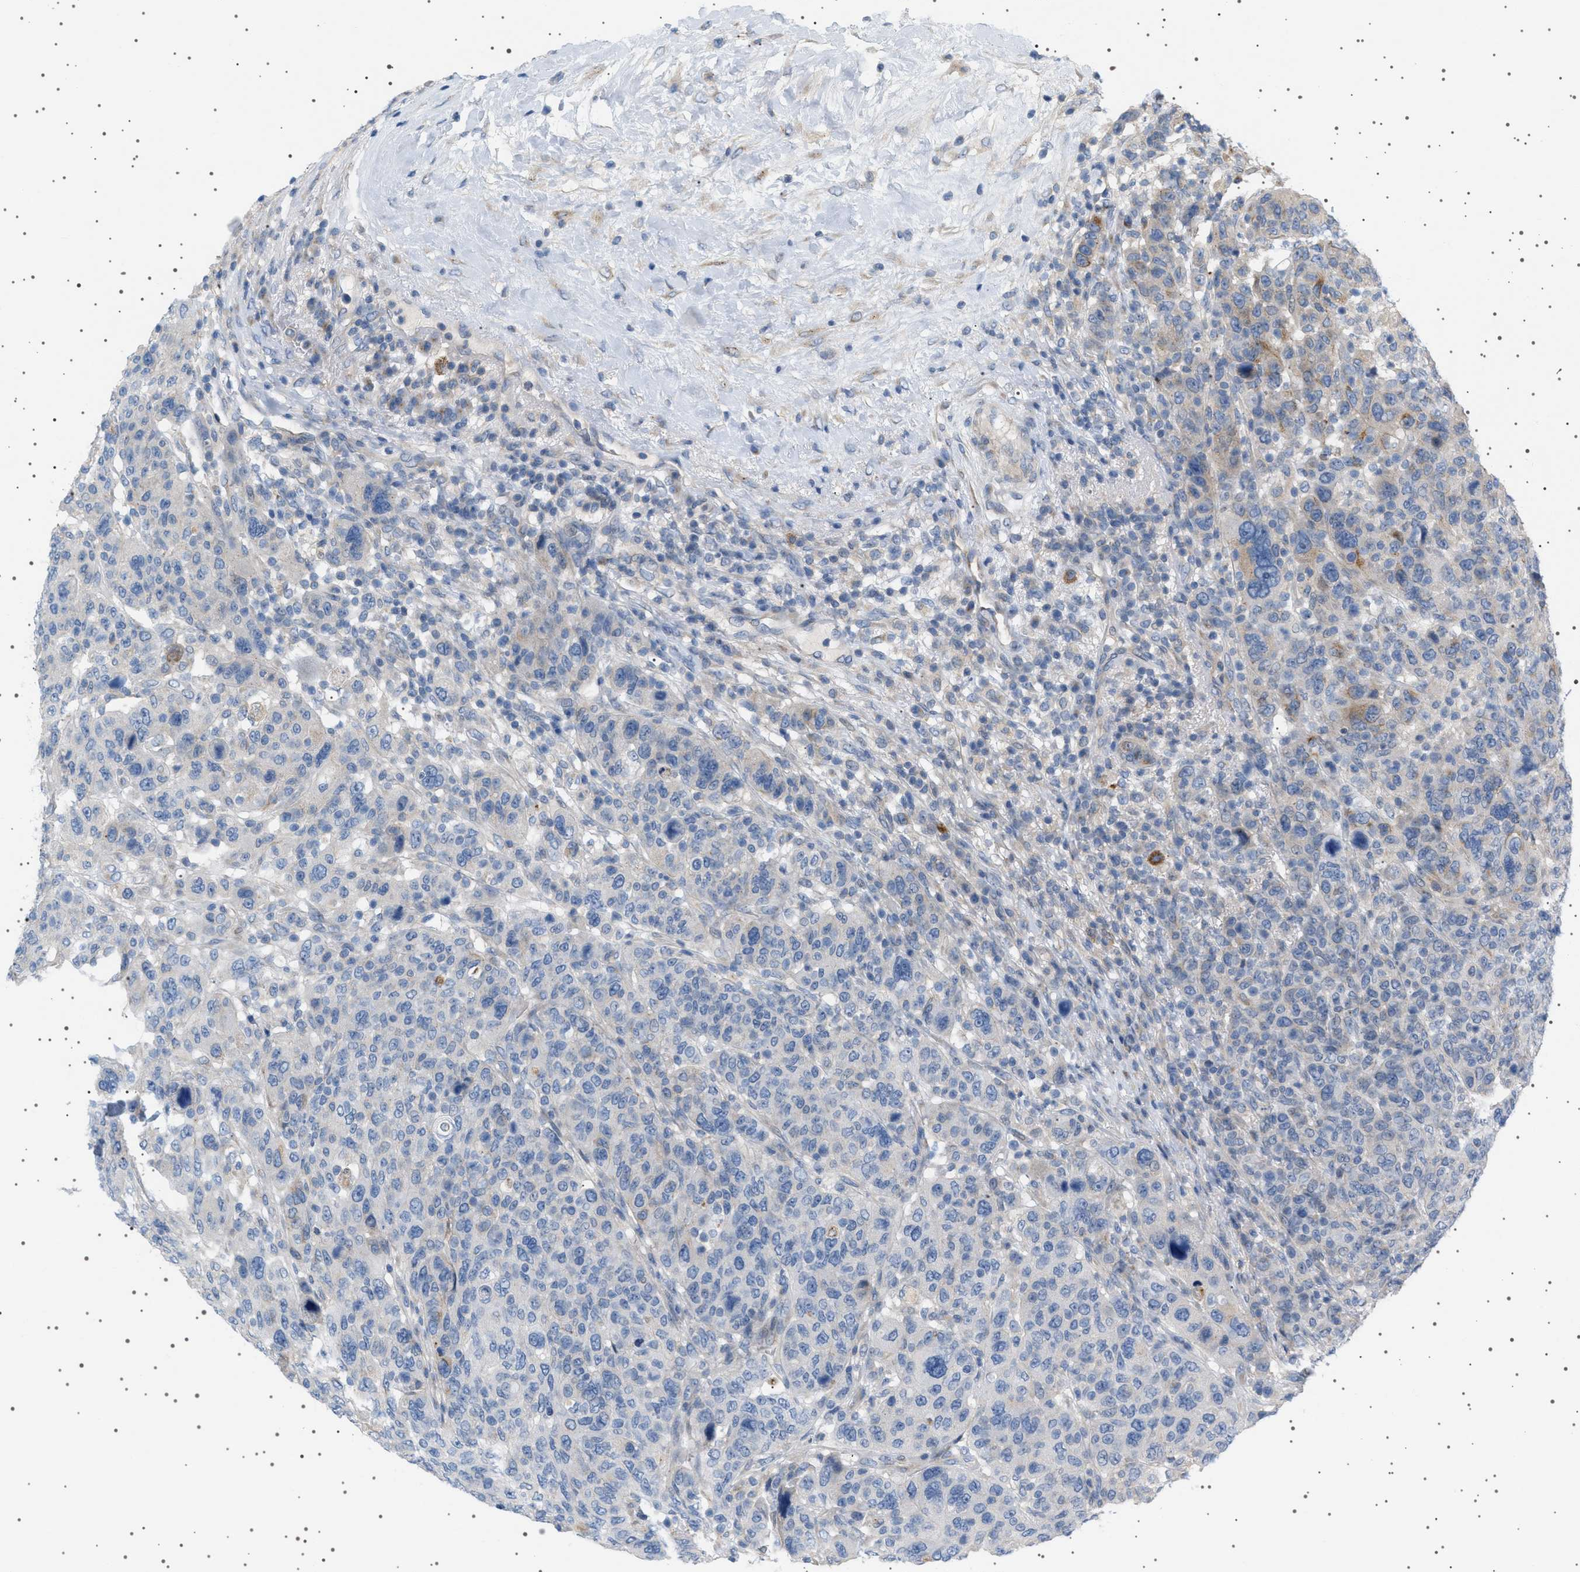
{"staining": {"intensity": "weak", "quantity": "<25%", "location": "cytoplasmic/membranous"}, "tissue": "breast cancer", "cell_type": "Tumor cells", "image_type": "cancer", "snomed": [{"axis": "morphology", "description": "Duct carcinoma"}, {"axis": "topography", "description": "Breast"}], "caption": "DAB (3,3'-diaminobenzidine) immunohistochemical staining of breast infiltrating ductal carcinoma shows no significant expression in tumor cells.", "gene": "ADCY10", "patient": {"sex": "female", "age": 37}}